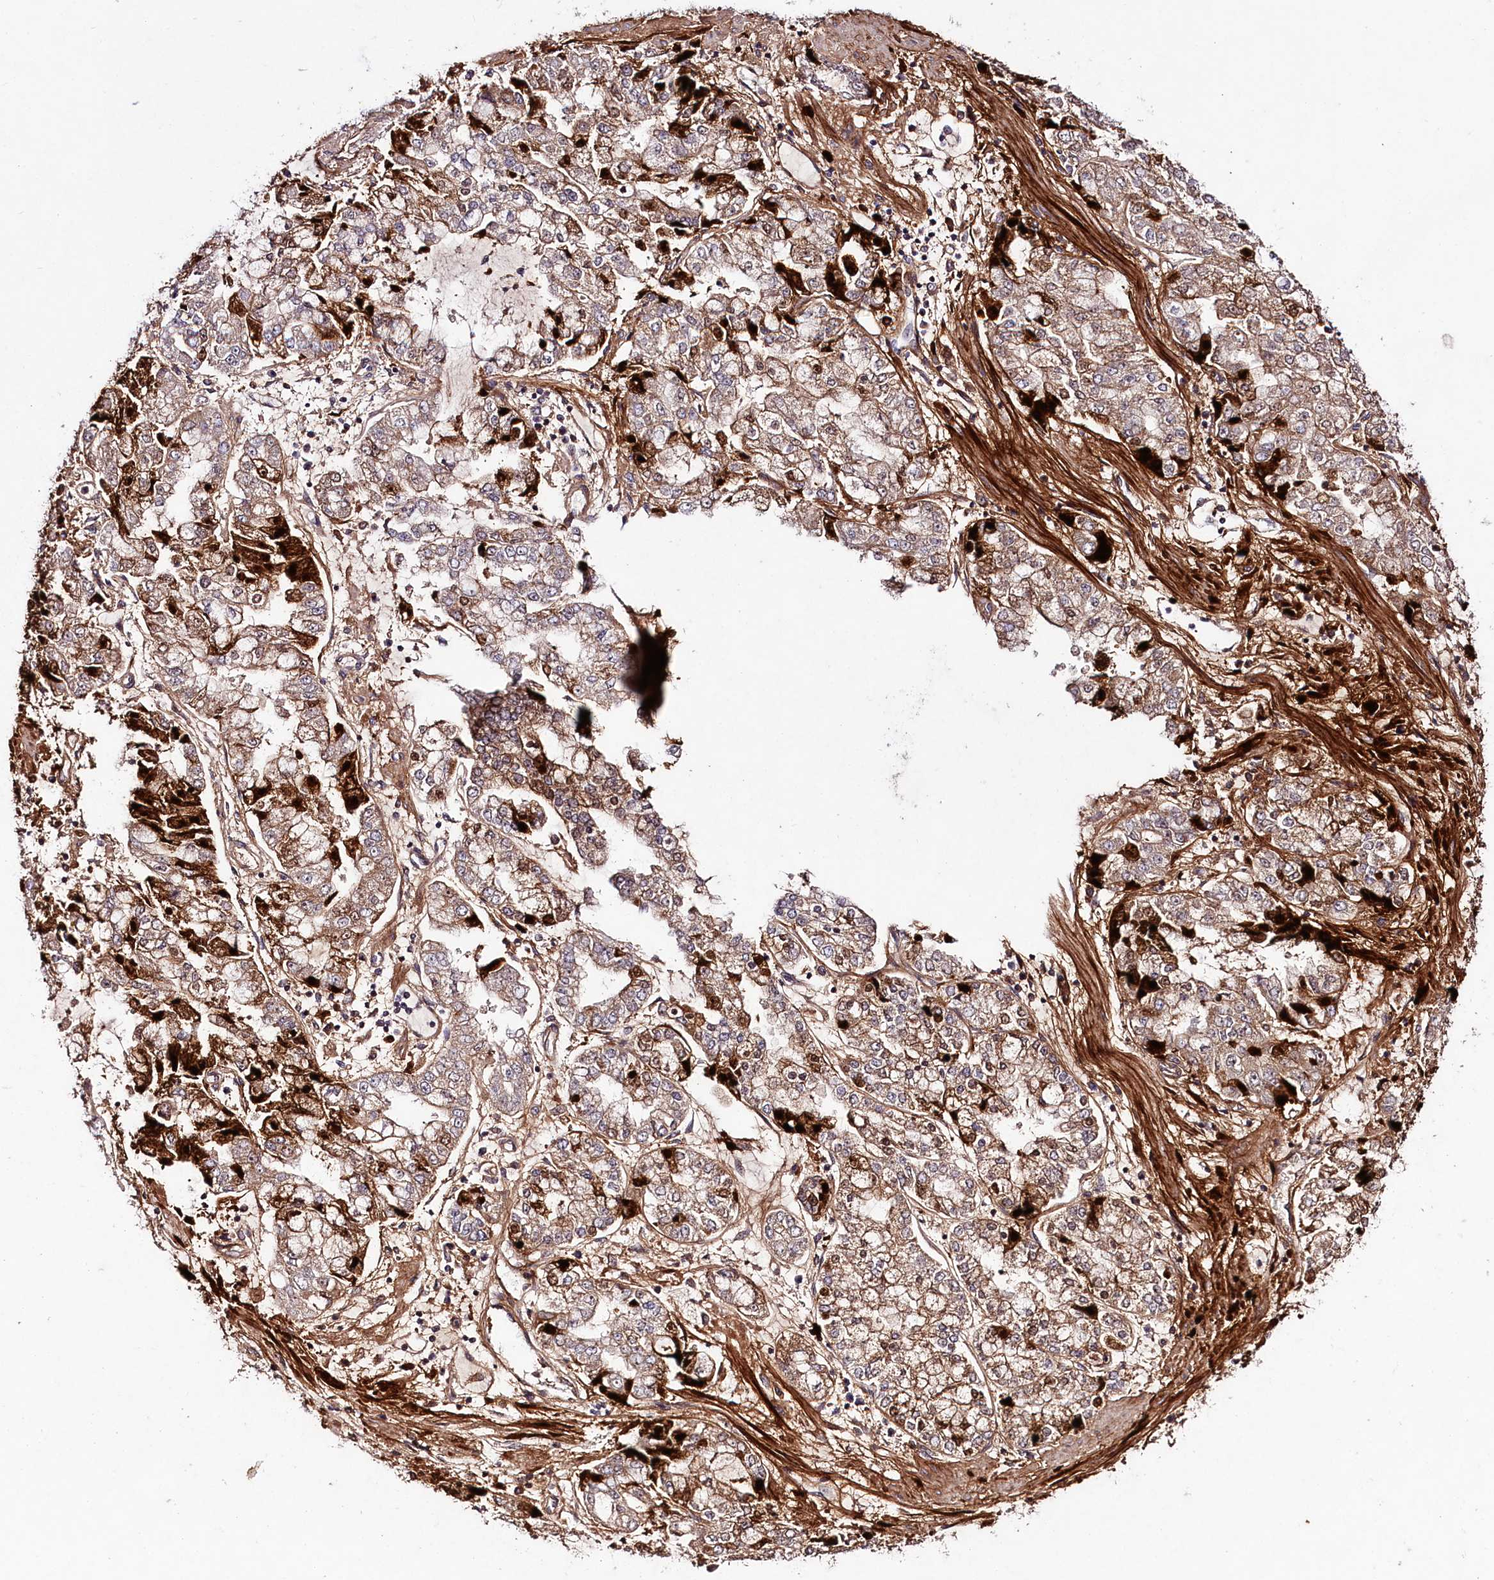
{"staining": {"intensity": "strong", "quantity": "<25%", "location": "cytoplasmic/membranous"}, "tissue": "stomach cancer", "cell_type": "Tumor cells", "image_type": "cancer", "snomed": [{"axis": "morphology", "description": "Adenocarcinoma, NOS"}, {"axis": "topography", "description": "Stomach"}], "caption": "Immunohistochemical staining of human stomach adenocarcinoma exhibits medium levels of strong cytoplasmic/membranous protein staining in approximately <25% of tumor cells.", "gene": "TNPO3", "patient": {"sex": "male", "age": 76}}